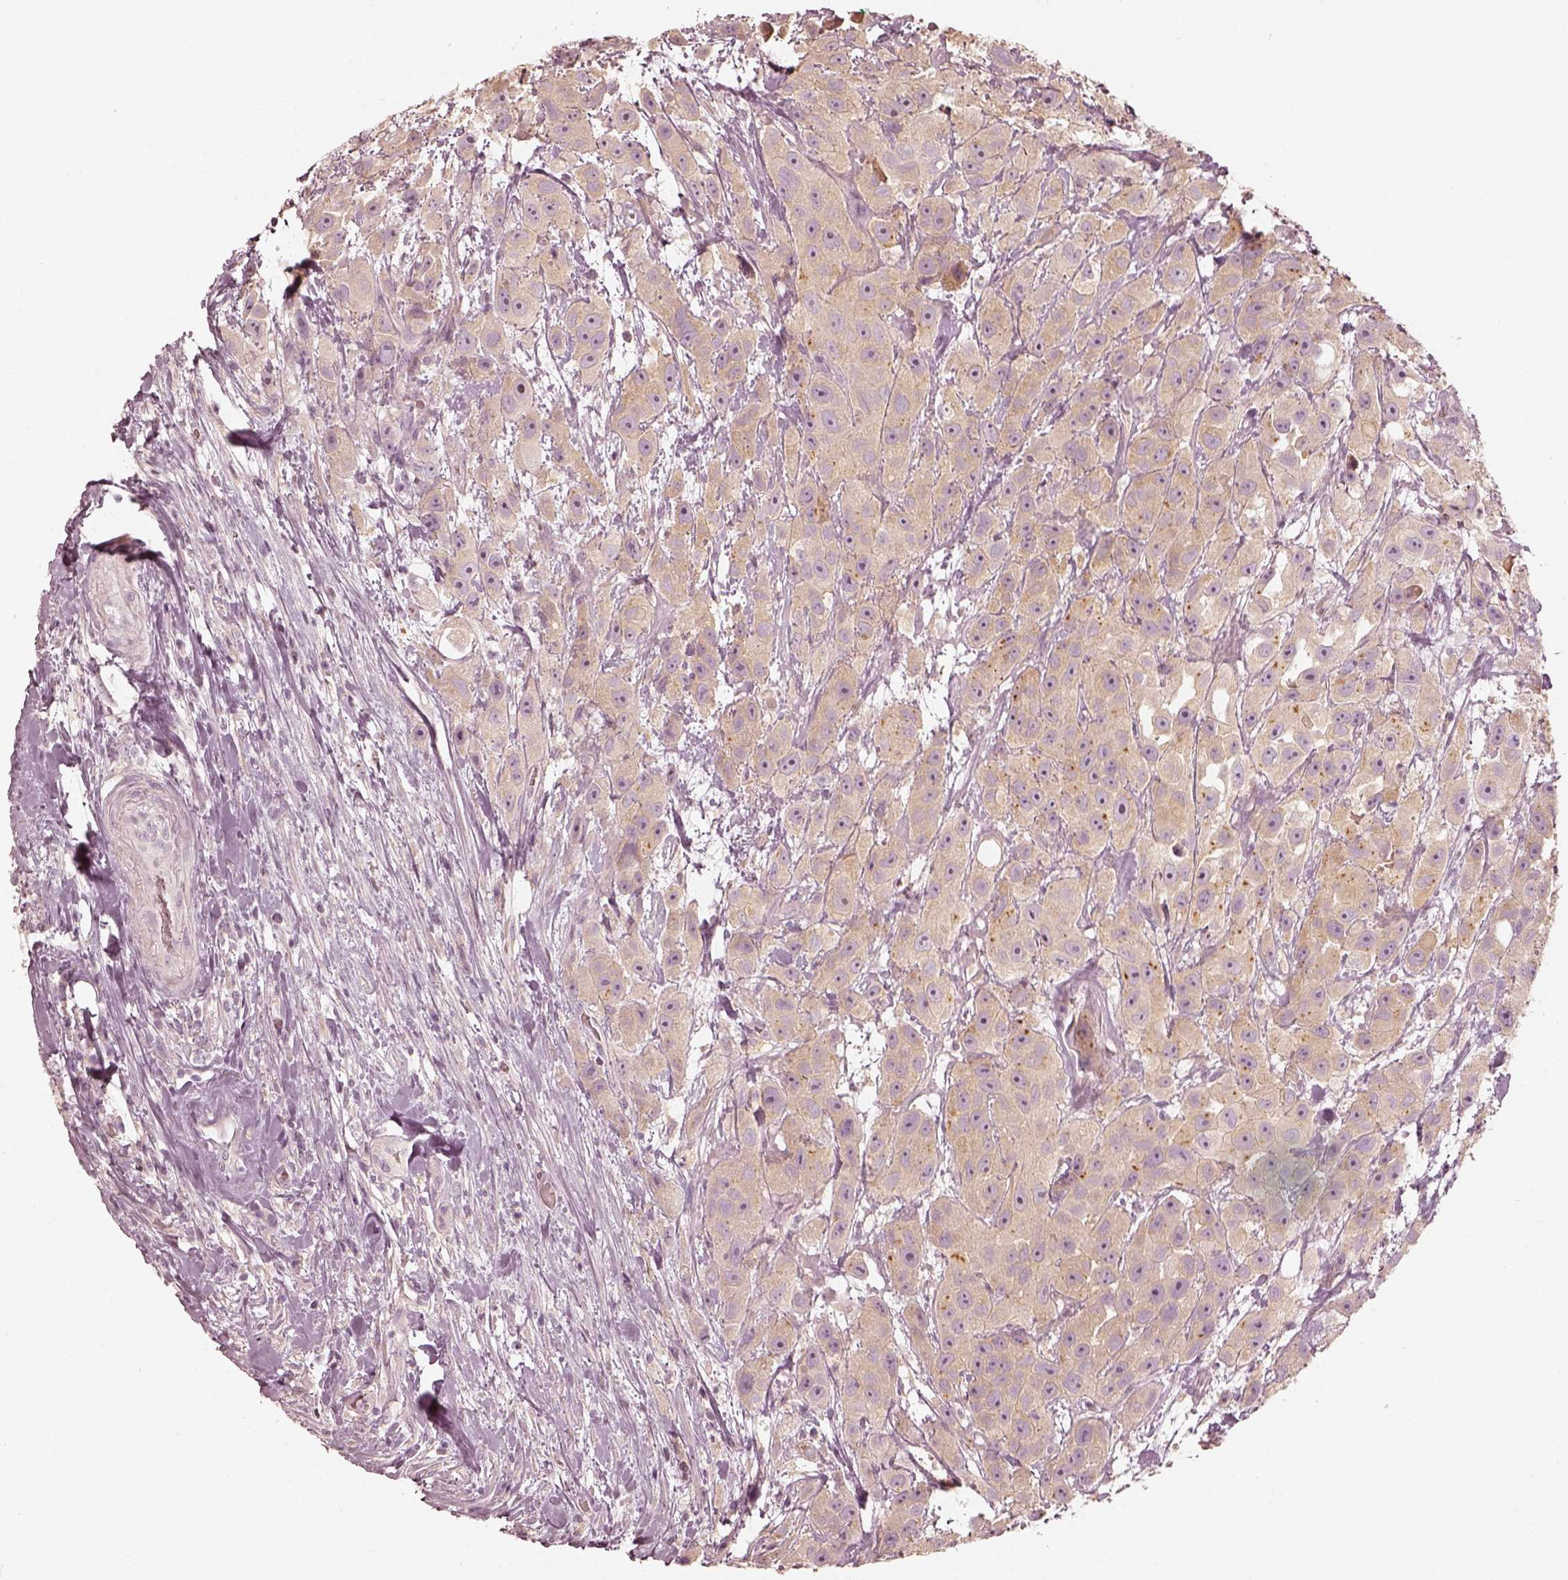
{"staining": {"intensity": "weak", "quantity": ">75%", "location": "cytoplasmic/membranous"}, "tissue": "urothelial cancer", "cell_type": "Tumor cells", "image_type": "cancer", "snomed": [{"axis": "morphology", "description": "Urothelial carcinoma, High grade"}, {"axis": "topography", "description": "Urinary bladder"}], "caption": "A histopathology image of urothelial carcinoma (high-grade) stained for a protein displays weak cytoplasmic/membranous brown staining in tumor cells.", "gene": "FMNL2", "patient": {"sex": "male", "age": 79}}